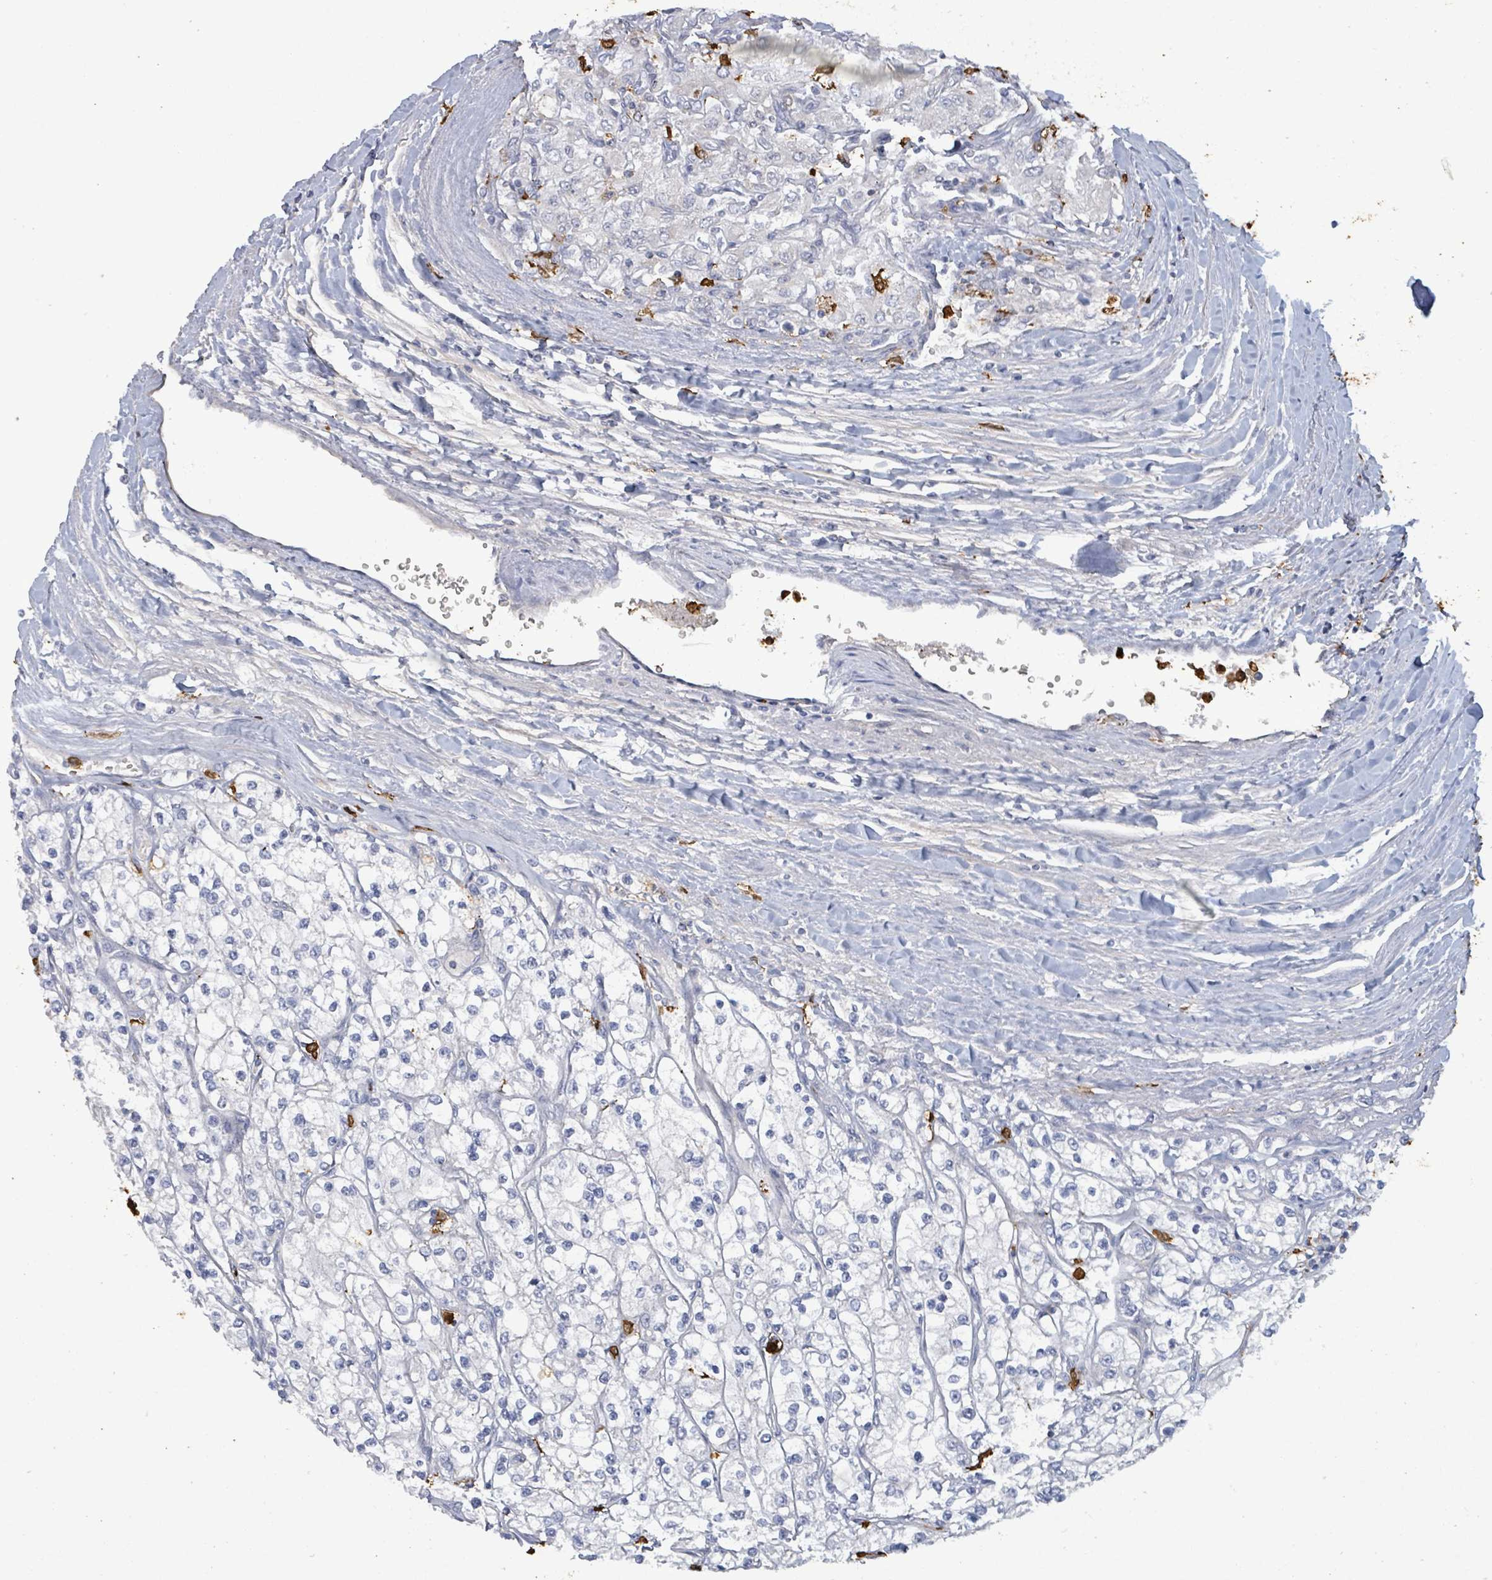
{"staining": {"intensity": "negative", "quantity": "none", "location": "none"}, "tissue": "renal cancer", "cell_type": "Tumor cells", "image_type": "cancer", "snomed": [{"axis": "morphology", "description": "Adenocarcinoma, NOS"}, {"axis": "topography", "description": "Kidney"}], "caption": "Tumor cells show no significant positivity in renal cancer (adenocarcinoma).", "gene": "FAM210A", "patient": {"sex": "male", "age": 80}}